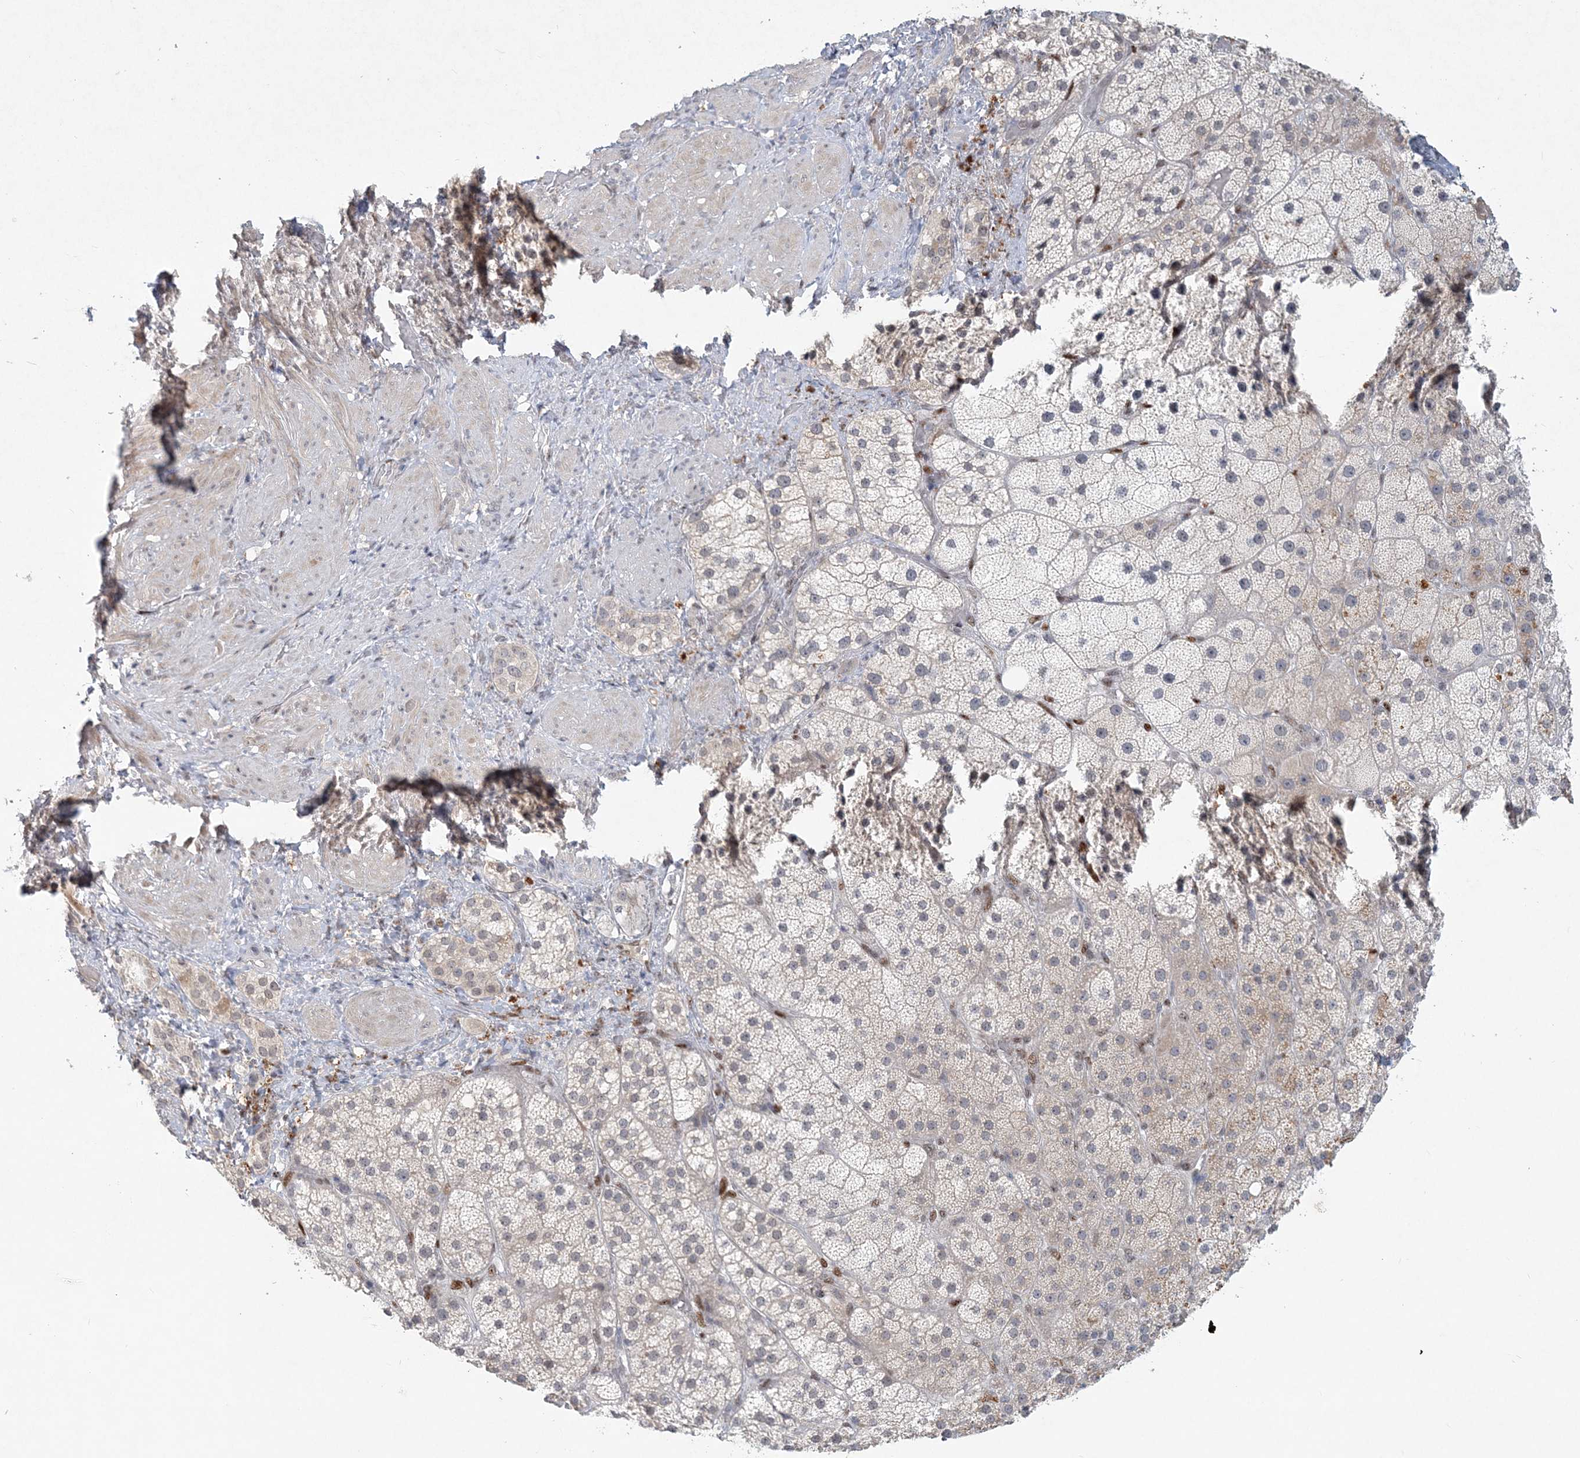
{"staining": {"intensity": "moderate", "quantity": "<25%", "location": "cytoplasmic/membranous"}, "tissue": "adrenal gland", "cell_type": "Glandular cells", "image_type": "normal", "snomed": [{"axis": "morphology", "description": "Normal tissue, NOS"}, {"axis": "topography", "description": "Adrenal gland"}], "caption": "Brown immunohistochemical staining in normal human adrenal gland shows moderate cytoplasmic/membranous positivity in about <25% of glandular cells.", "gene": "GIN1", "patient": {"sex": "male", "age": 57}}